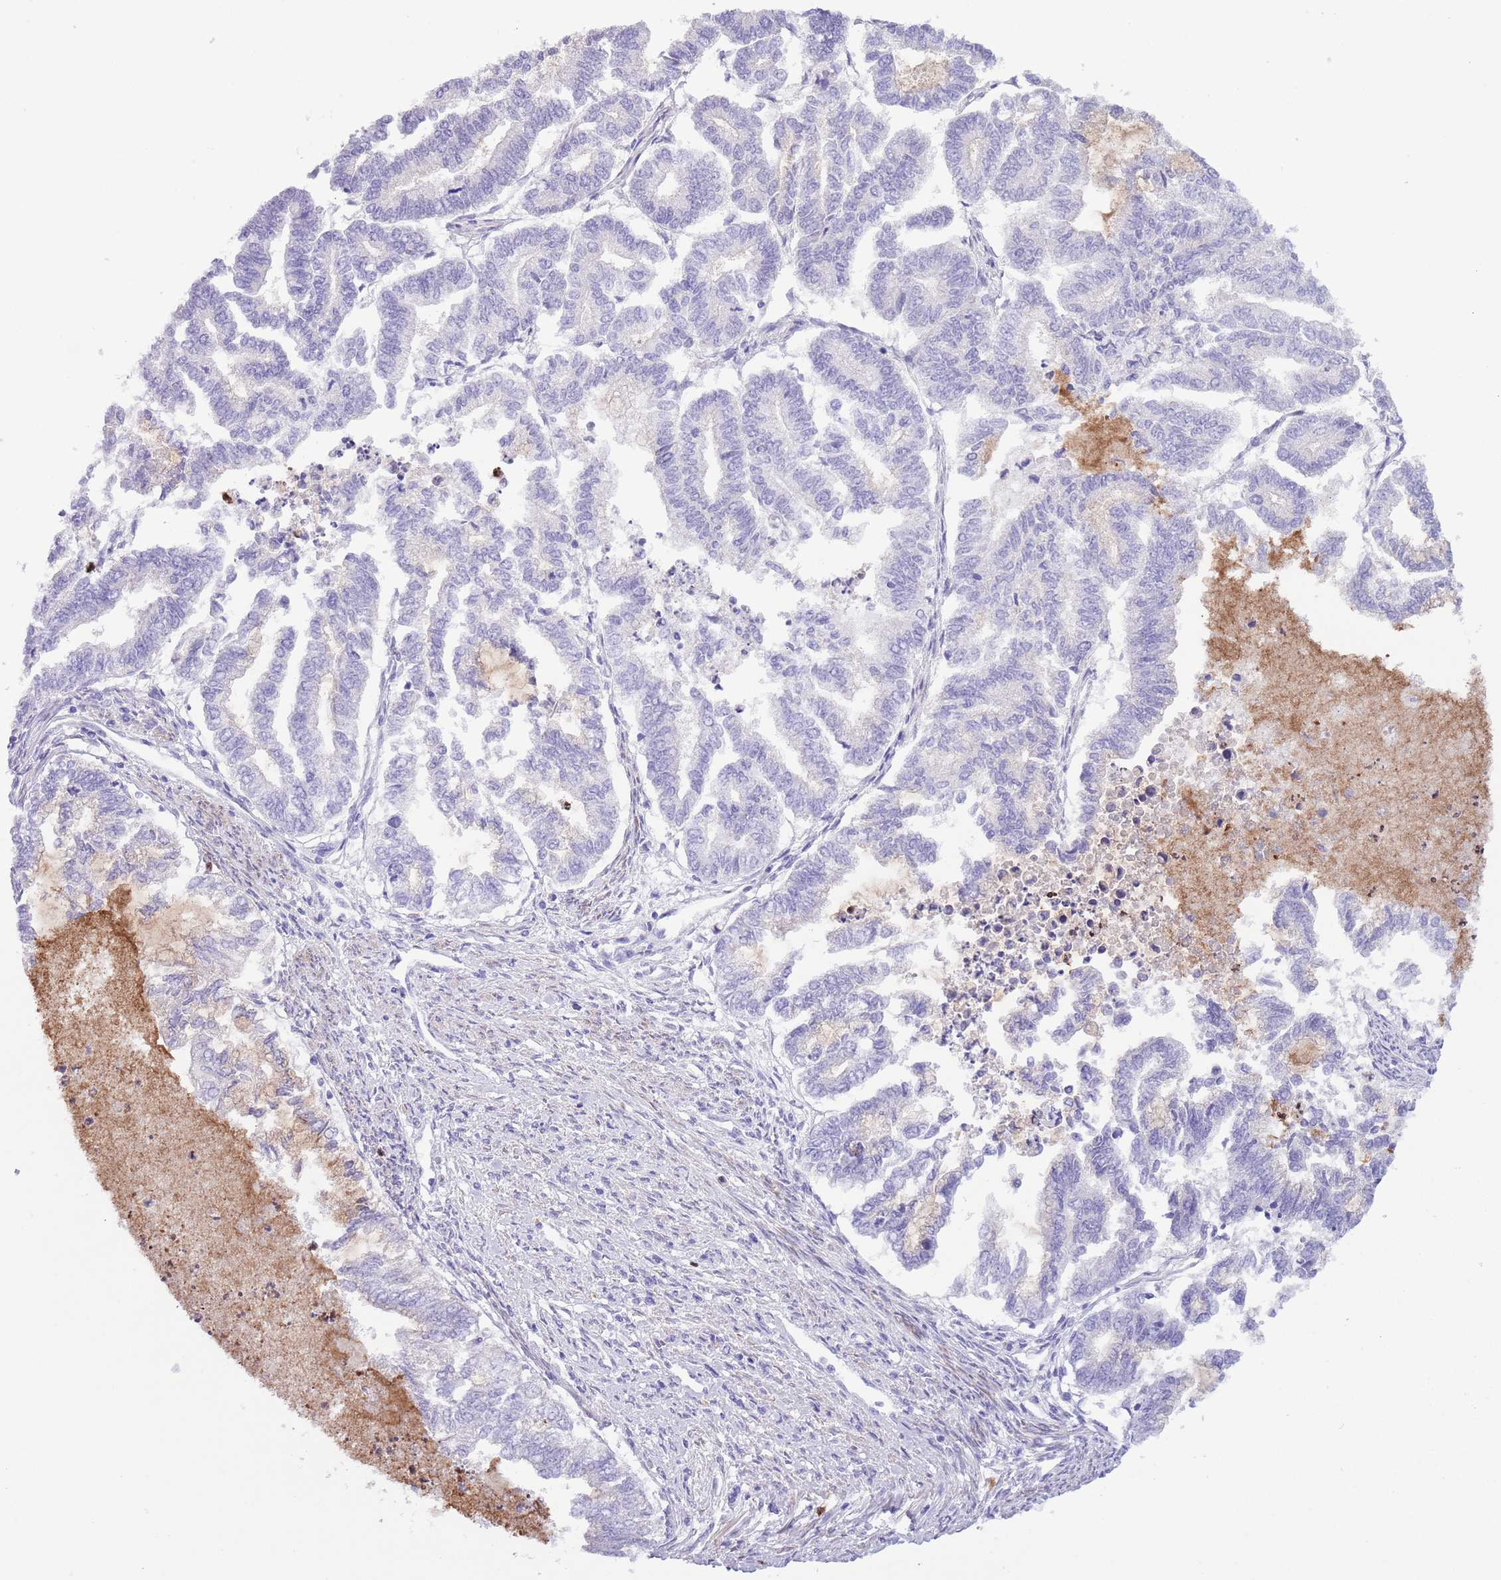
{"staining": {"intensity": "negative", "quantity": "none", "location": "none"}, "tissue": "endometrial cancer", "cell_type": "Tumor cells", "image_type": "cancer", "snomed": [{"axis": "morphology", "description": "Adenocarcinoma, NOS"}, {"axis": "topography", "description": "Endometrium"}], "caption": "Tumor cells are negative for brown protein staining in endometrial cancer (adenocarcinoma).", "gene": "OR6M1", "patient": {"sex": "female", "age": 79}}